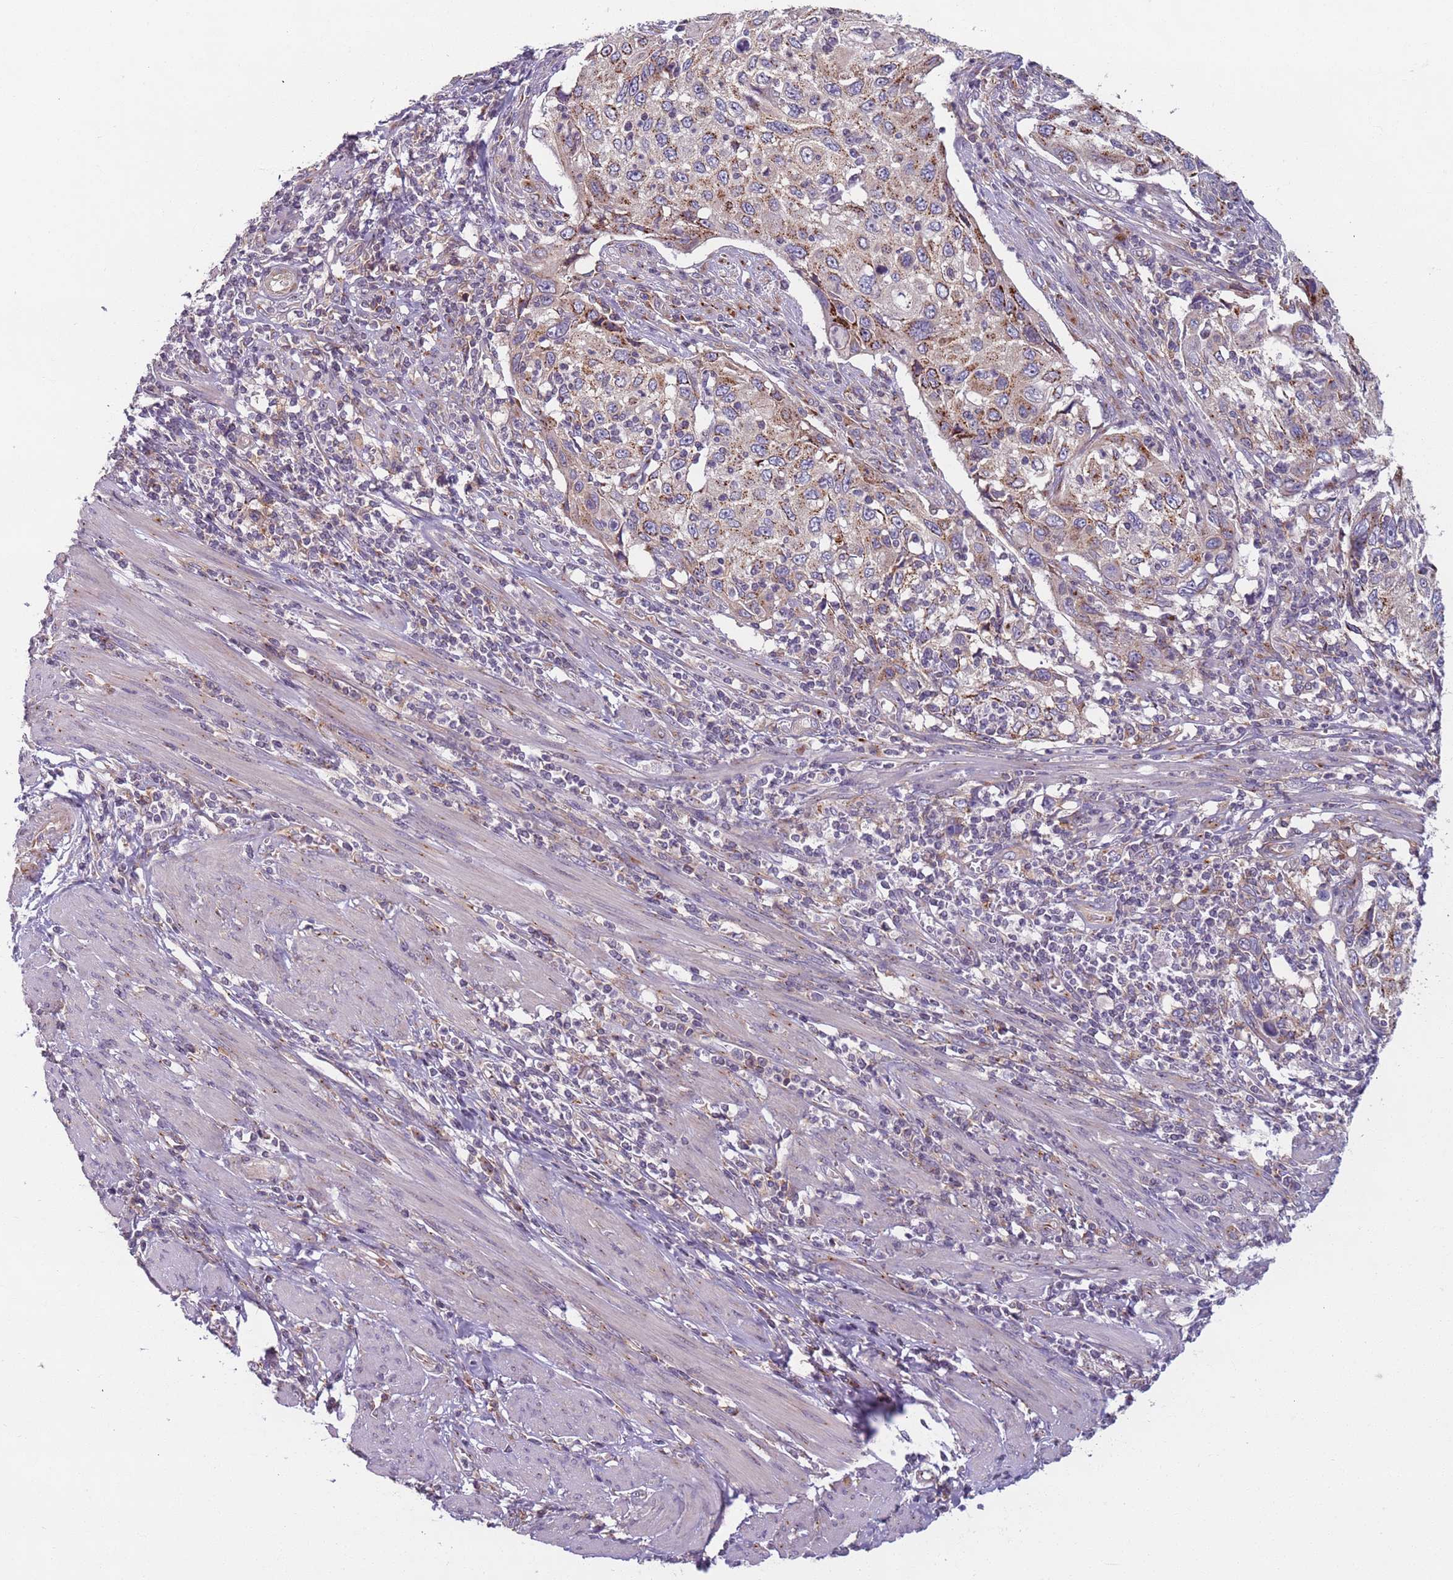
{"staining": {"intensity": "strong", "quantity": "<25%", "location": "cytoplasmic/membranous"}, "tissue": "cervical cancer", "cell_type": "Tumor cells", "image_type": "cancer", "snomed": [{"axis": "morphology", "description": "Squamous cell carcinoma, NOS"}, {"axis": "topography", "description": "Cervix"}], "caption": "A photomicrograph of human cervical squamous cell carcinoma stained for a protein exhibits strong cytoplasmic/membranous brown staining in tumor cells. Using DAB (3,3'-diaminobenzidine) (brown) and hematoxylin (blue) stains, captured at high magnification using brightfield microscopy.", "gene": "AKTIP", "patient": {"sex": "female", "age": 70}}